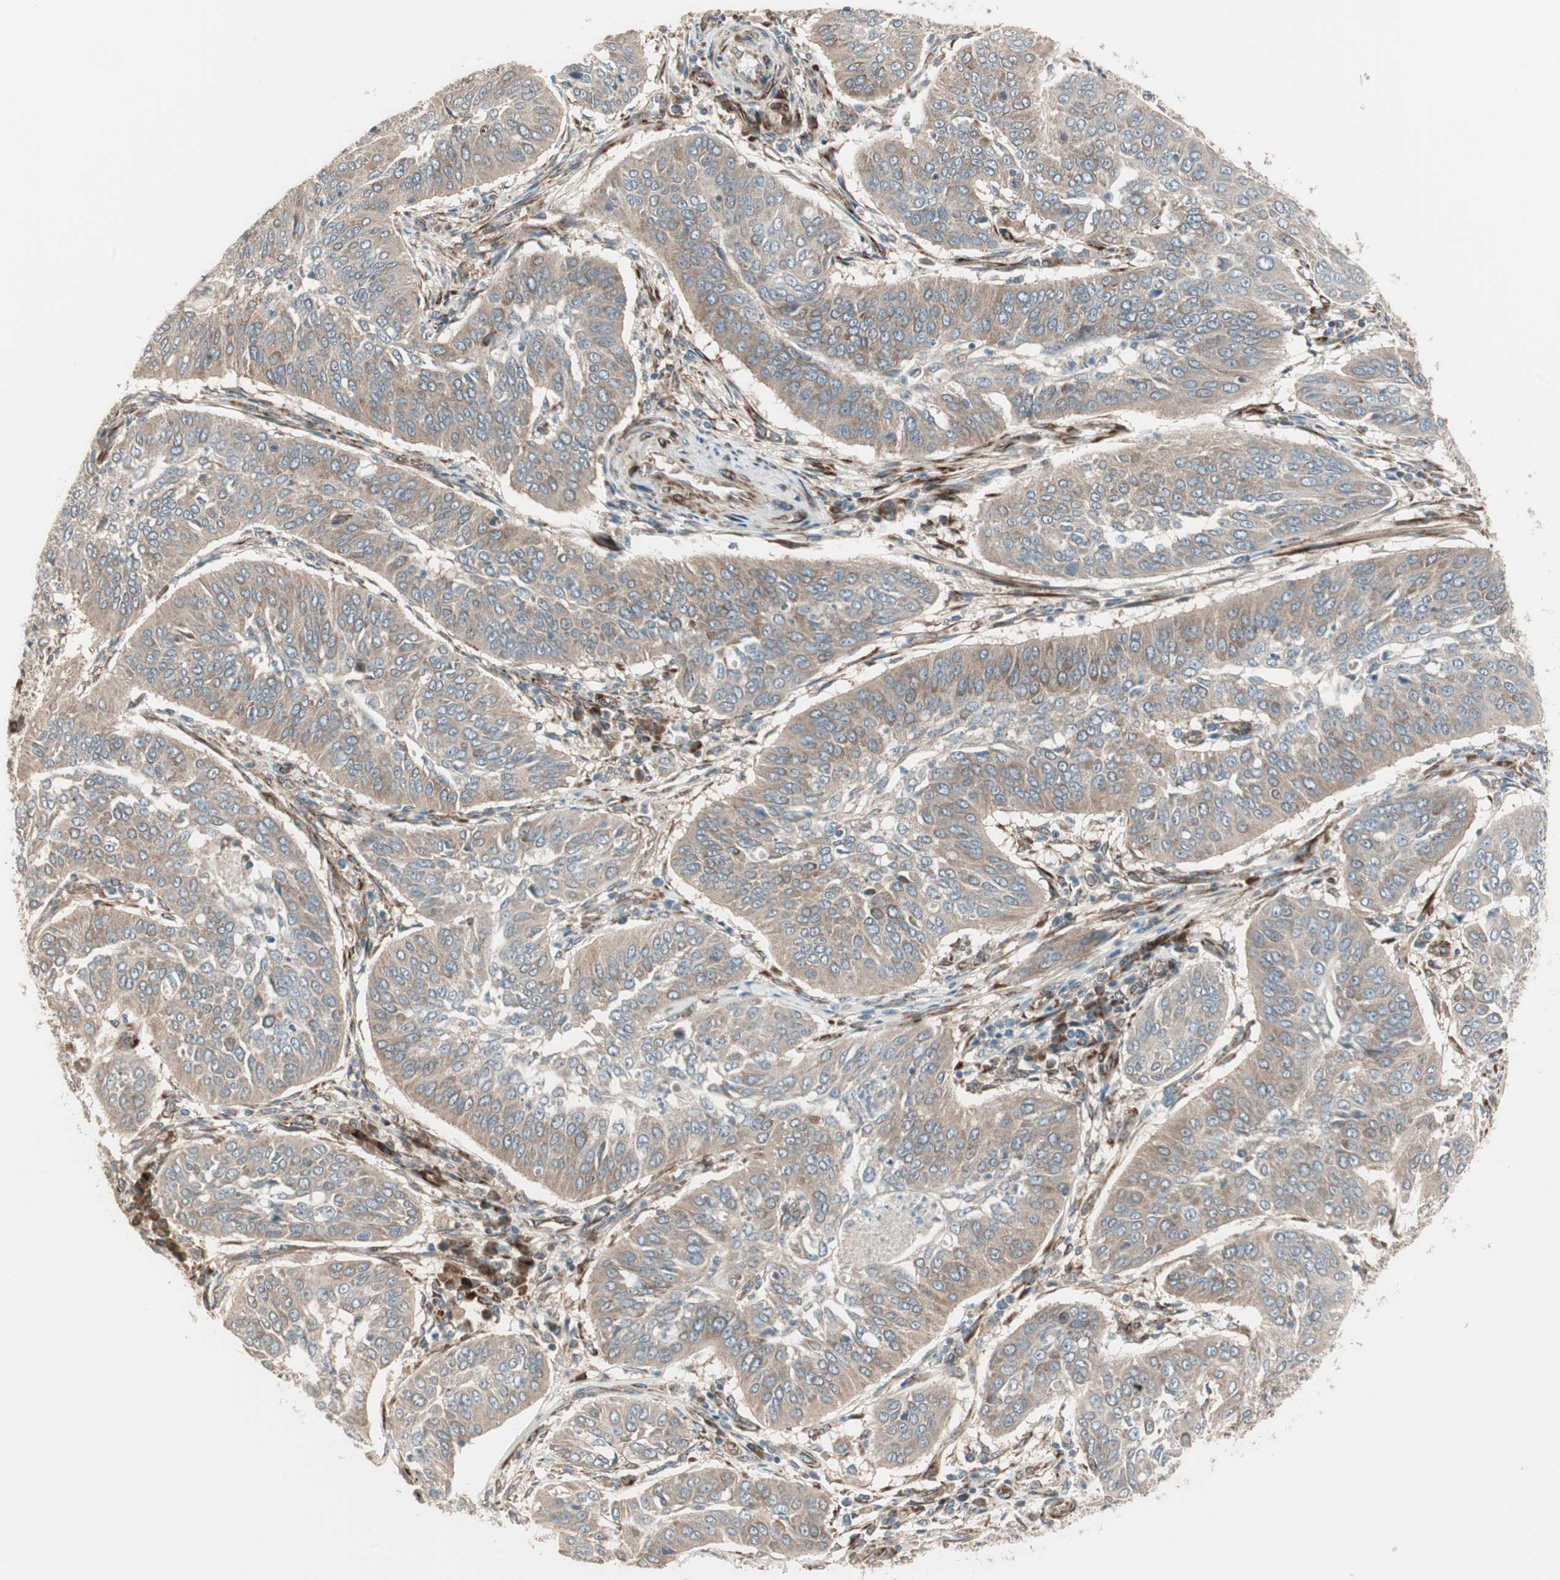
{"staining": {"intensity": "weak", "quantity": ">75%", "location": "cytoplasmic/membranous"}, "tissue": "cervical cancer", "cell_type": "Tumor cells", "image_type": "cancer", "snomed": [{"axis": "morphology", "description": "Normal tissue, NOS"}, {"axis": "morphology", "description": "Squamous cell carcinoma, NOS"}, {"axis": "topography", "description": "Cervix"}], "caption": "Weak cytoplasmic/membranous expression for a protein is appreciated in approximately >75% of tumor cells of cervical squamous cell carcinoma using IHC.", "gene": "PPP2R5E", "patient": {"sex": "female", "age": 39}}